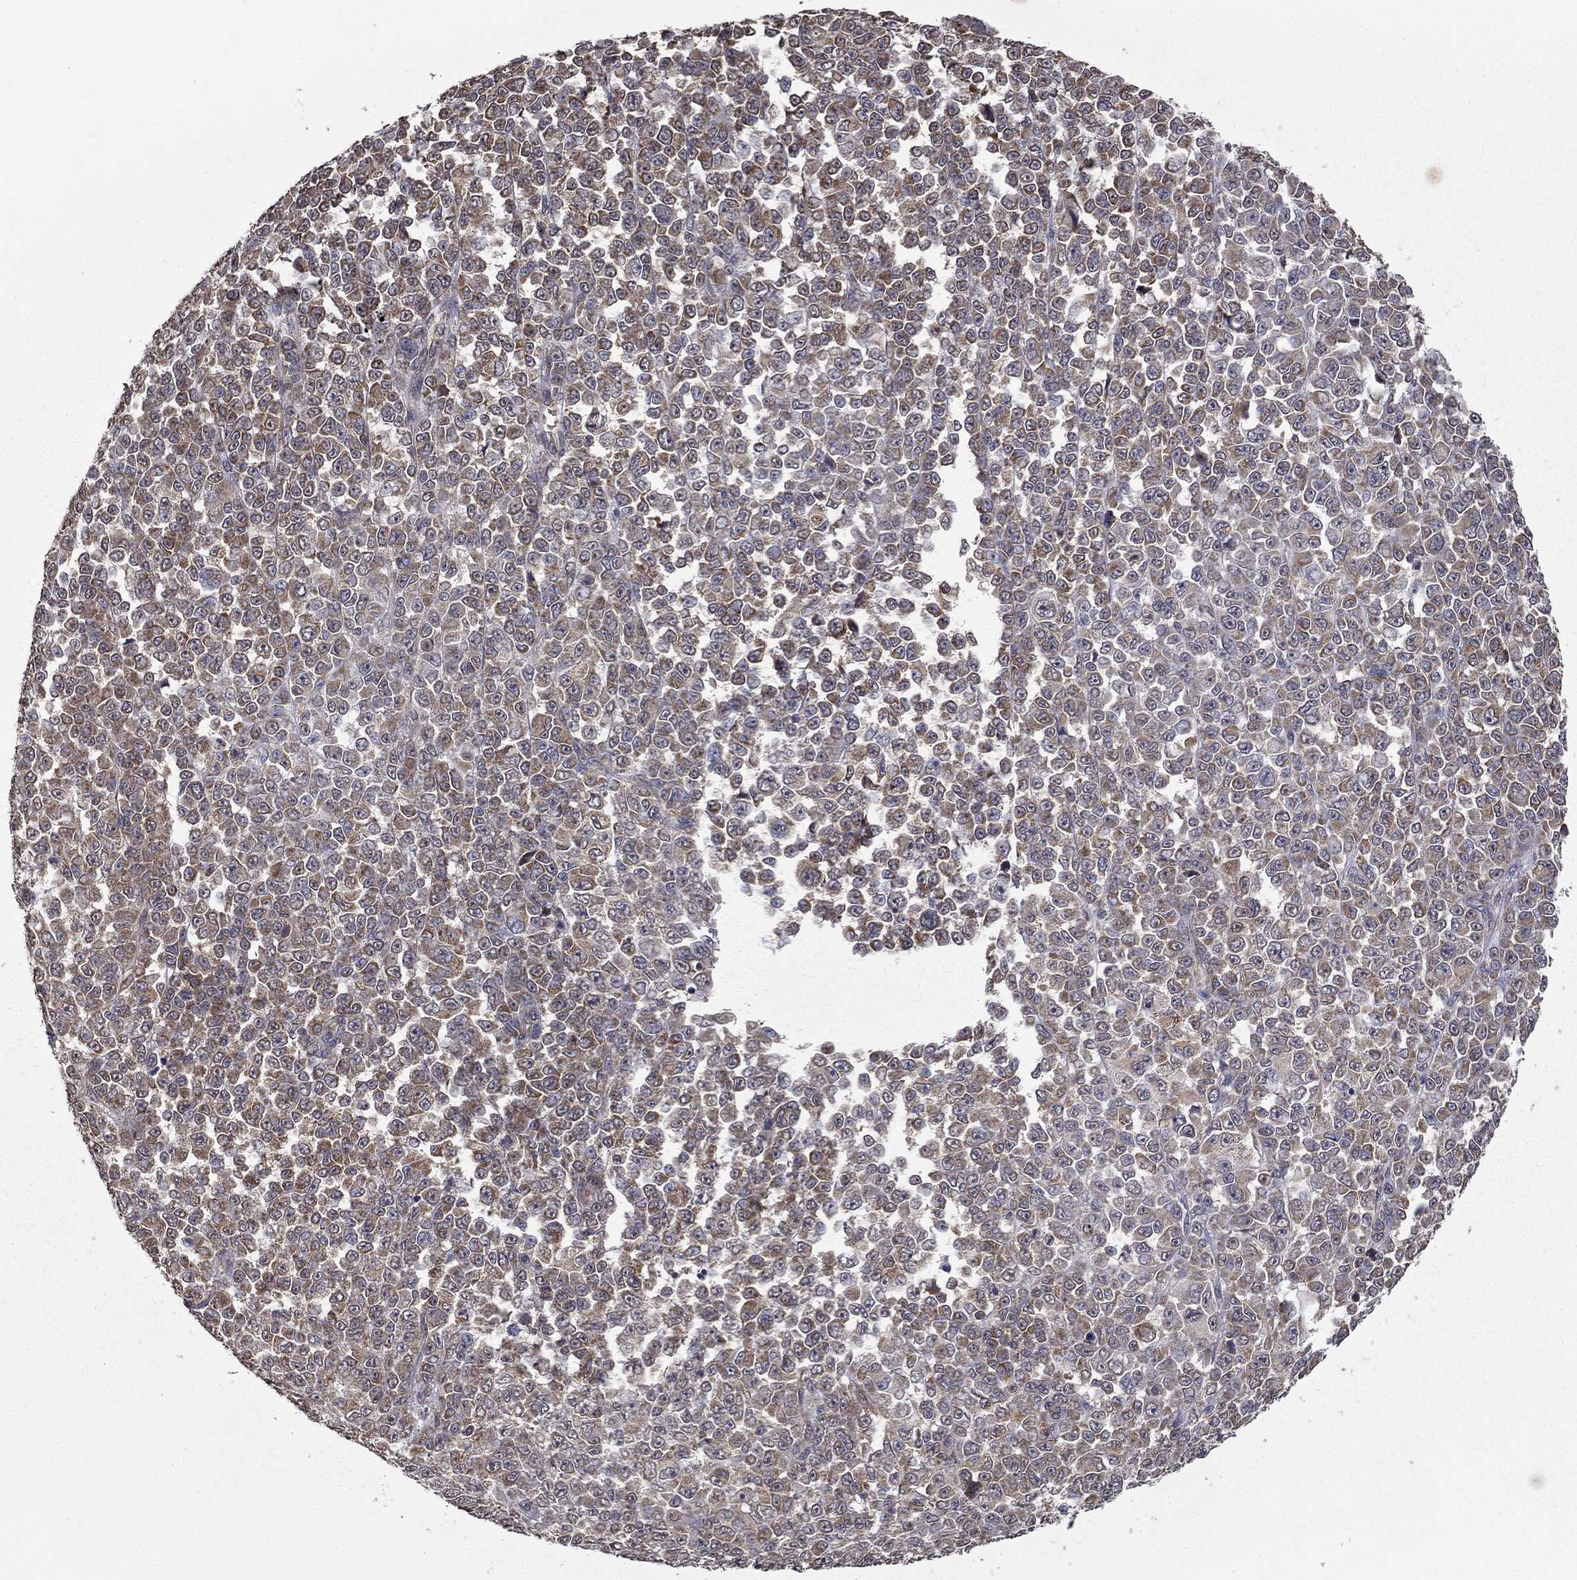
{"staining": {"intensity": "moderate", "quantity": "25%-75%", "location": "cytoplasmic/membranous"}, "tissue": "melanoma", "cell_type": "Tumor cells", "image_type": "cancer", "snomed": [{"axis": "morphology", "description": "Malignant melanoma, NOS"}, {"axis": "topography", "description": "Skin"}], "caption": "A photomicrograph showing moderate cytoplasmic/membranous positivity in approximately 25%-75% of tumor cells in melanoma, as visualized by brown immunohistochemical staining.", "gene": "SLC2A13", "patient": {"sex": "female", "age": 95}}